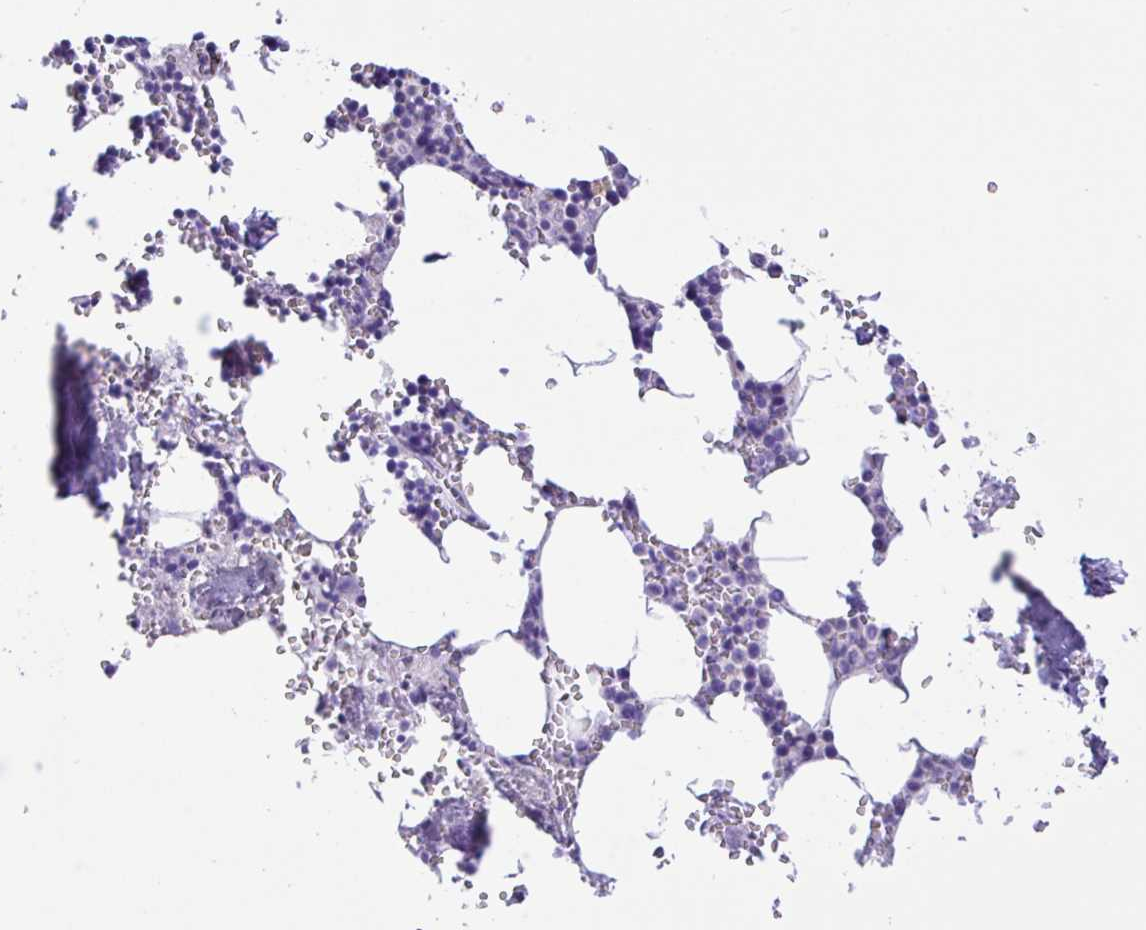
{"staining": {"intensity": "negative", "quantity": "none", "location": "none"}, "tissue": "bone marrow", "cell_type": "Hematopoietic cells", "image_type": "normal", "snomed": [{"axis": "morphology", "description": "Normal tissue, NOS"}, {"axis": "topography", "description": "Bone marrow"}], "caption": "Bone marrow stained for a protein using immunohistochemistry displays no staining hematopoietic cells.", "gene": "ANO4", "patient": {"sex": "male", "age": 54}}